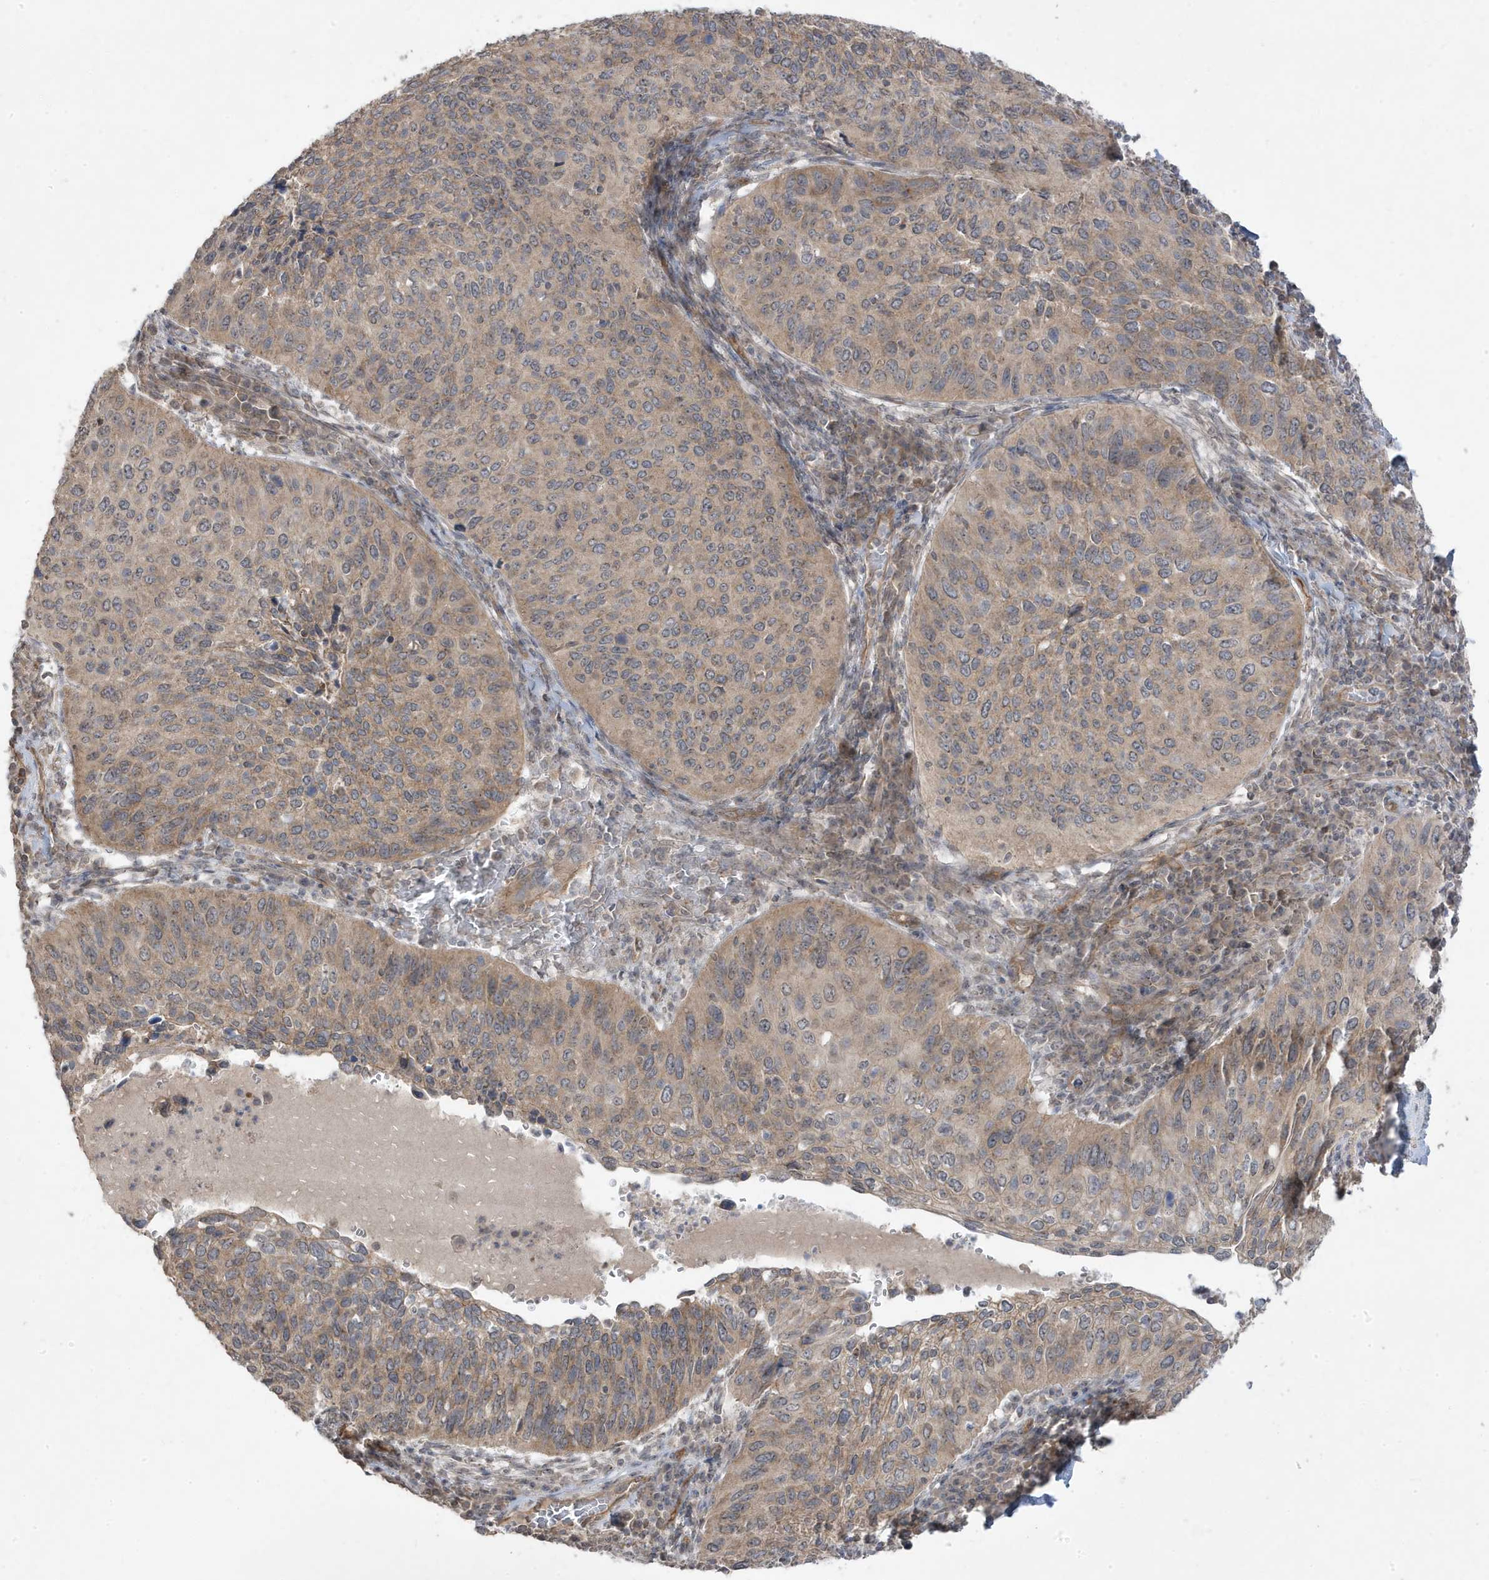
{"staining": {"intensity": "weak", "quantity": "25%-75%", "location": "cytoplasmic/membranous"}, "tissue": "cervical cancer", "cell_type": "Tumor cells", "image_type": "cancer", "snomed": [{"axis": "morphology", "description": "Squamous cell carcinoma, NOS"}, {"axis": "topography", "description": "Cervix"}], "caption": "Immunohistochemistry (IHC) of human cervical cancer demonstrates low levels of weak cytoplasmic/membranous staining in about 25%-75% of tumor cells.", "gene": "DNAJC12", "patient": {"sex": "female", "age": 38}}